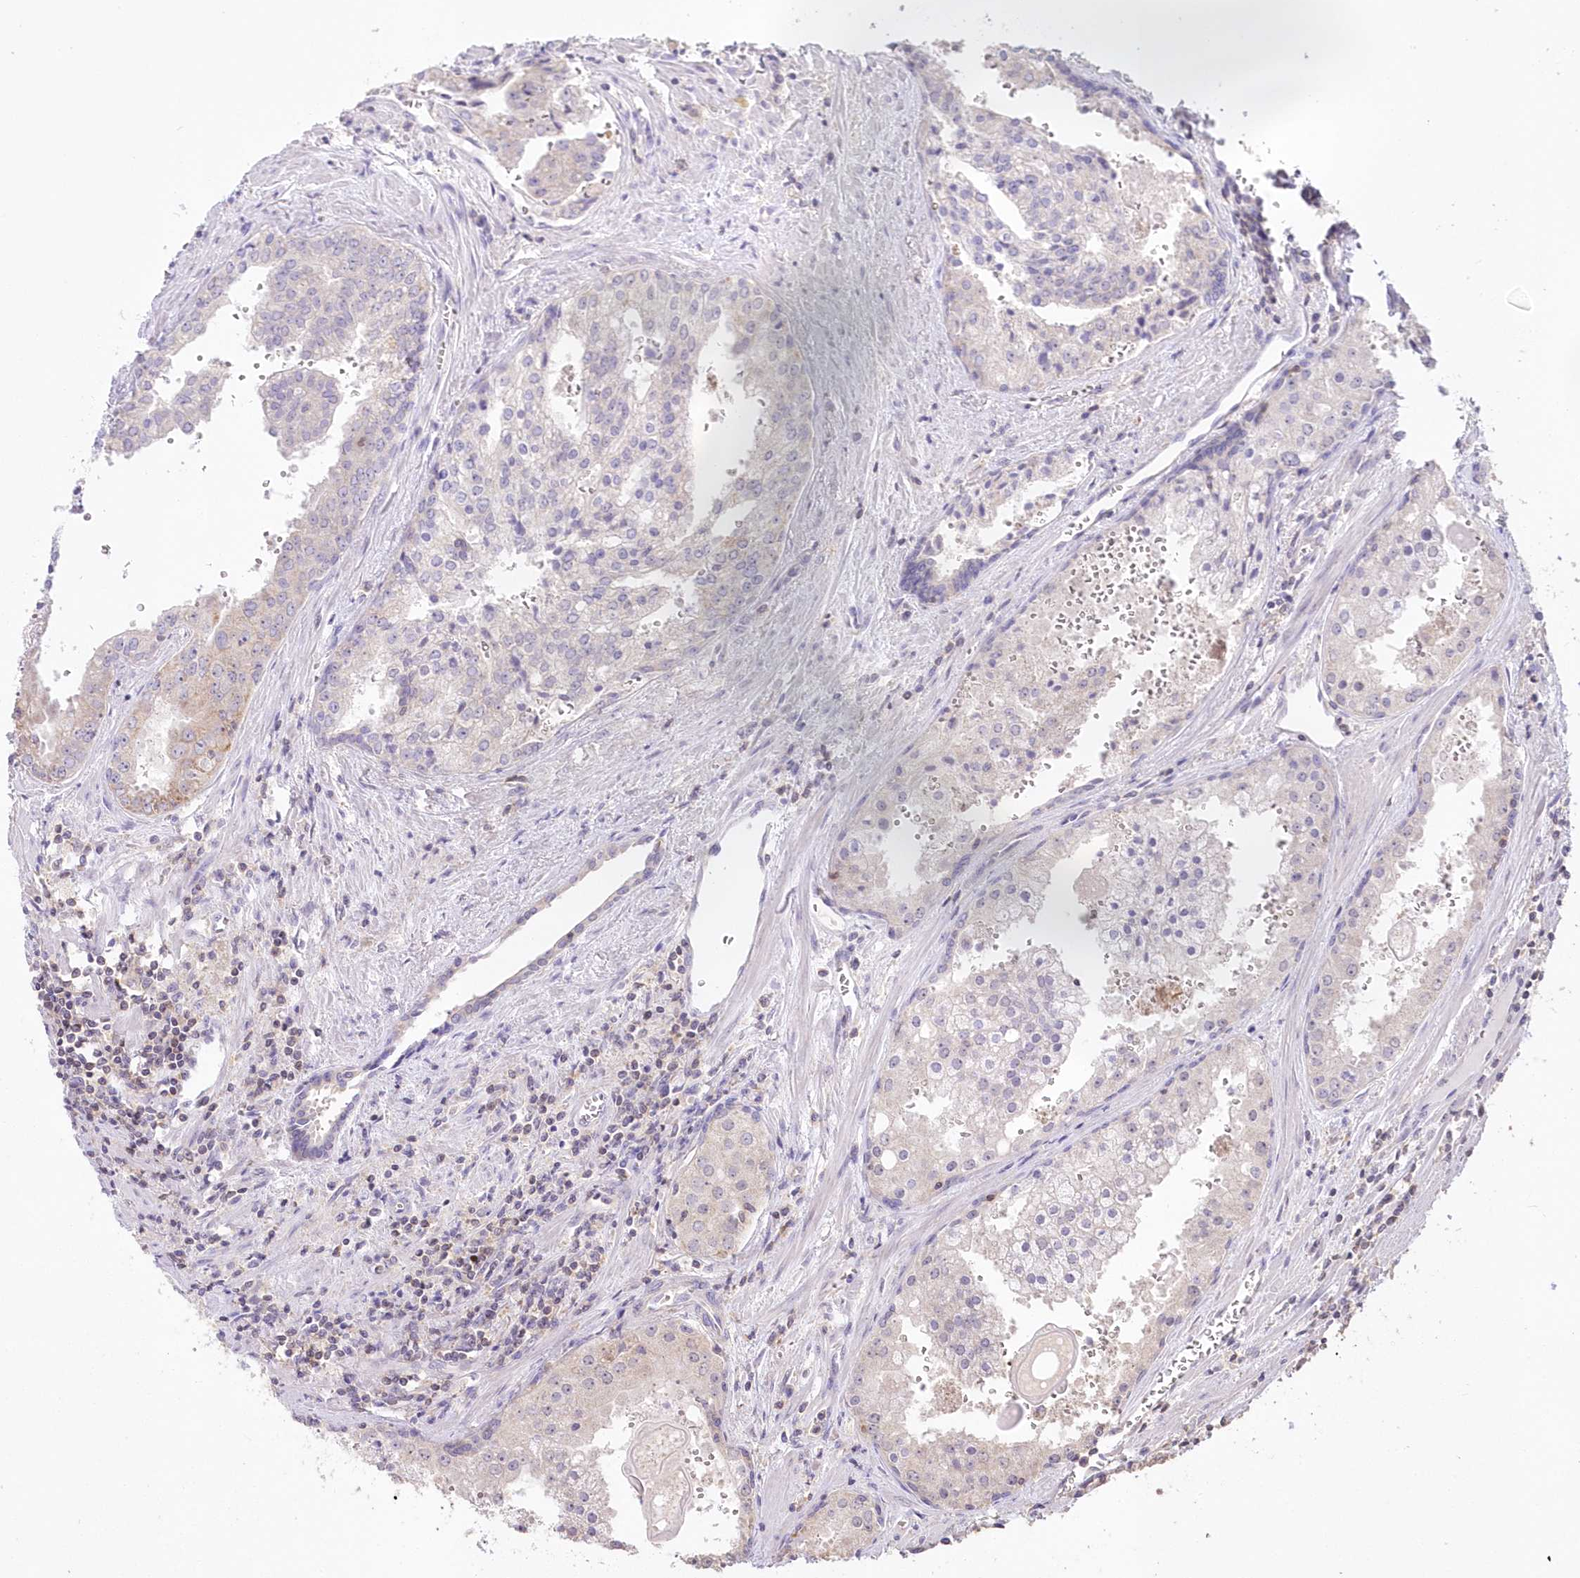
{"staining": {"intensity": "negative", "quantity": "none", "location": "none"}, "tissue": "prostate cancer", "cell_type": "Tumor cells", "image_type": "cancer", "snomed": [{"axis": "morphology", "description": "Adenocarcinoma, High grade"}, {"axis": "topography", "description": "Prostate"}], "caption": "Immunohistochemical staining of human prostate high-grade adenocarcinoma displays no significant staining in tumor cells.", "gene": "STK17B", "patient": {"sex": "male", "age": 68}}